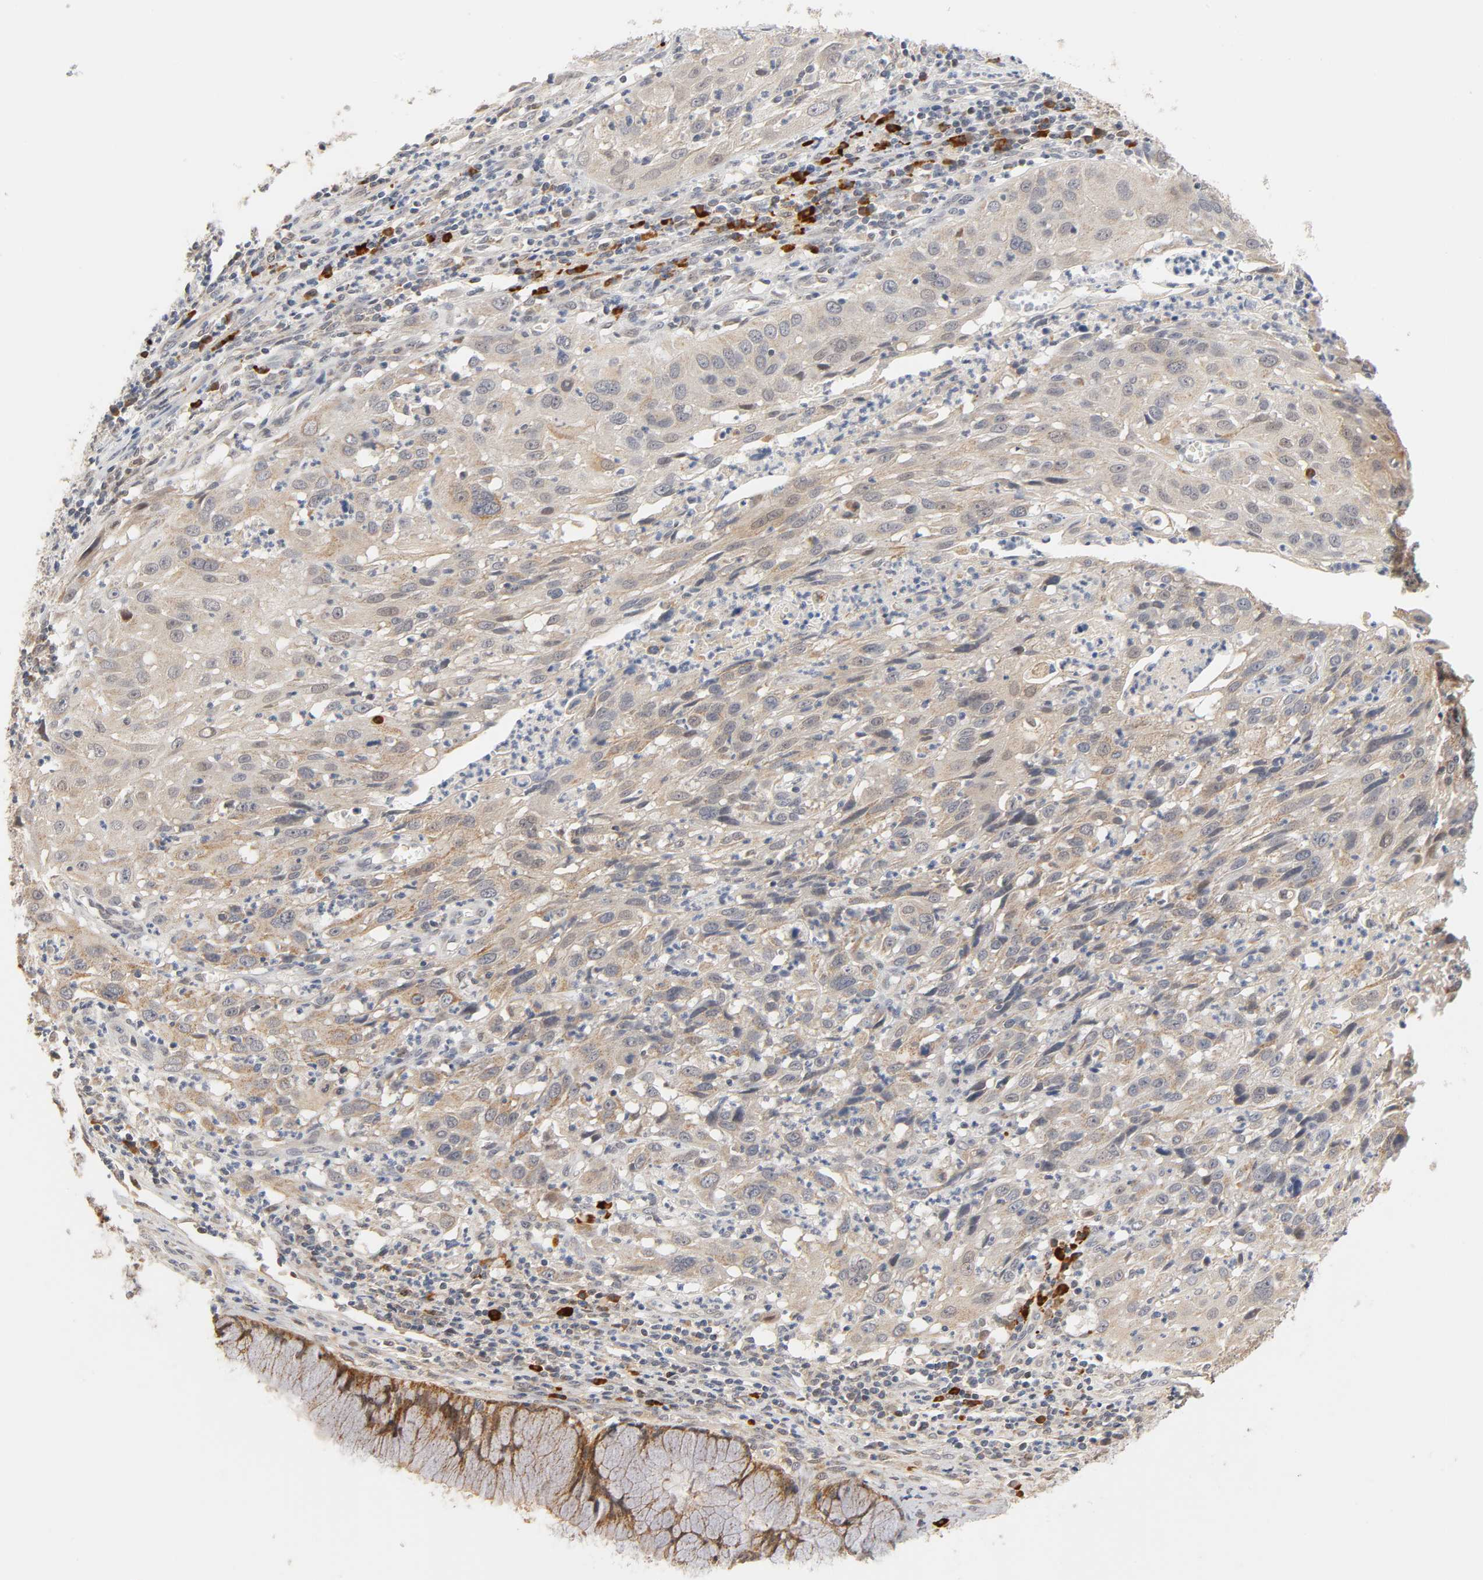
{"staining": {"intensity": "moderate", "quantity": ">75%", "location": "cytoplasmic/membranous"}, "tissue": "cervical cancer", "cell_type": "Tumor cells", "image_type": "cancer", "snomed": [{"axis": "morphology", "description": "Squamous cell carcinoma, NOS"}, {"axis": "topography", "description": "Cervix"}], "caption": "This micrograph displays immunohistochemistry (IHC) staining of cervical squamous cell carcinoma, with medium moderate cytoplasmic/membranous staining in approximately >75% of tumor cells.", "gene": "GSTZ1", "patient": {"sex": "female", "age": 32}}